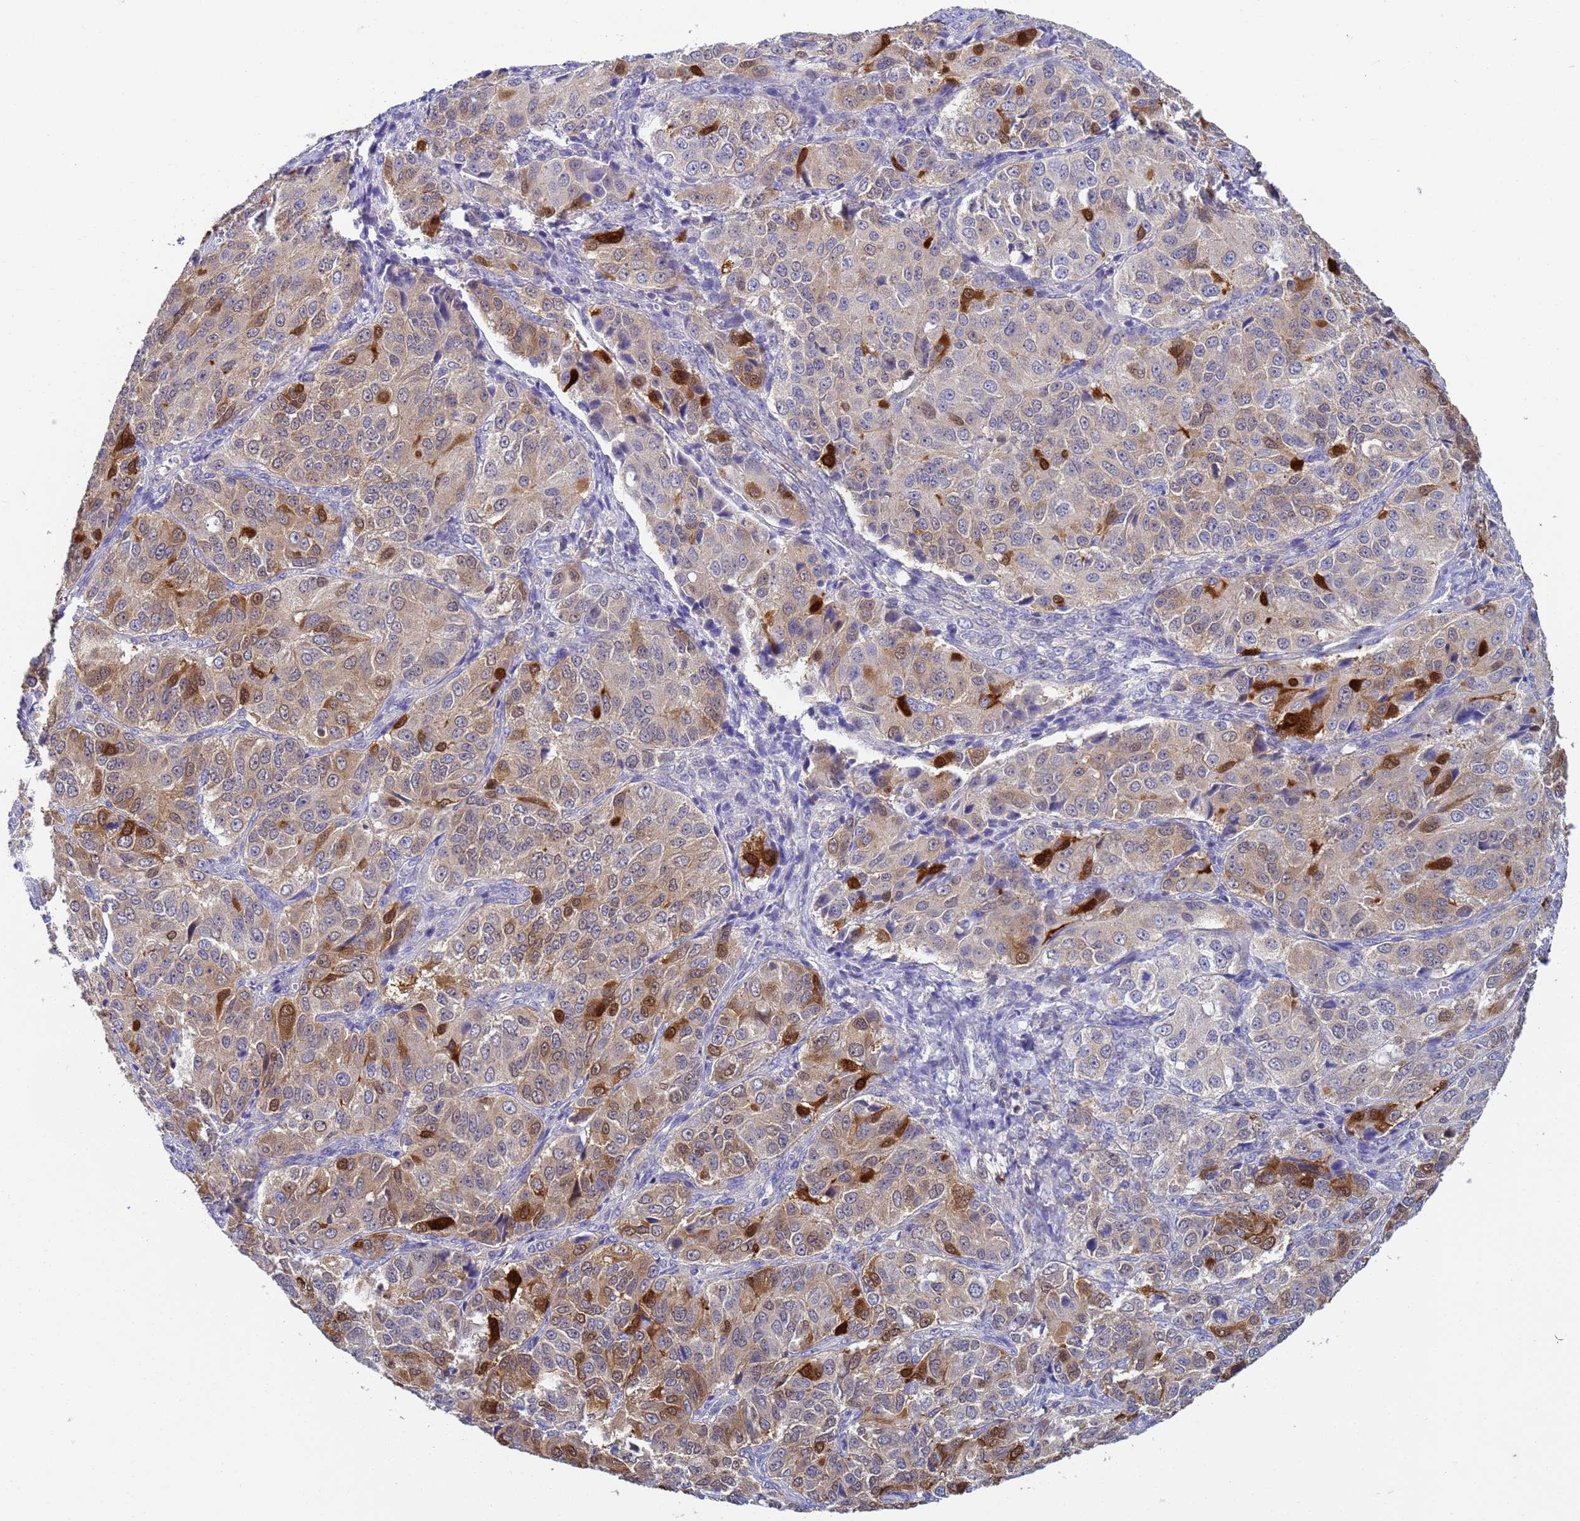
{"staining": {"intensity": "strong", "quantity": "<25%", "location": "cytoplasmic/membranous,nuclear"}, "tissue": "ovarian cancer", "cell_type": "Tumor cells", "image_type": "cancer", "snomed": [{"axis": "morphology", "description": "Carcinoma, endometroid"}, {"axis": "topography", "description": "Ovary"}], "caption": "Ovarian cancer stained for a protein demonstrates strong cytoplasmic/membranous and nuclear positivity in tumor cells.", "gene": "KLHL13", "patient": {"sex": "female", "age": 51}}